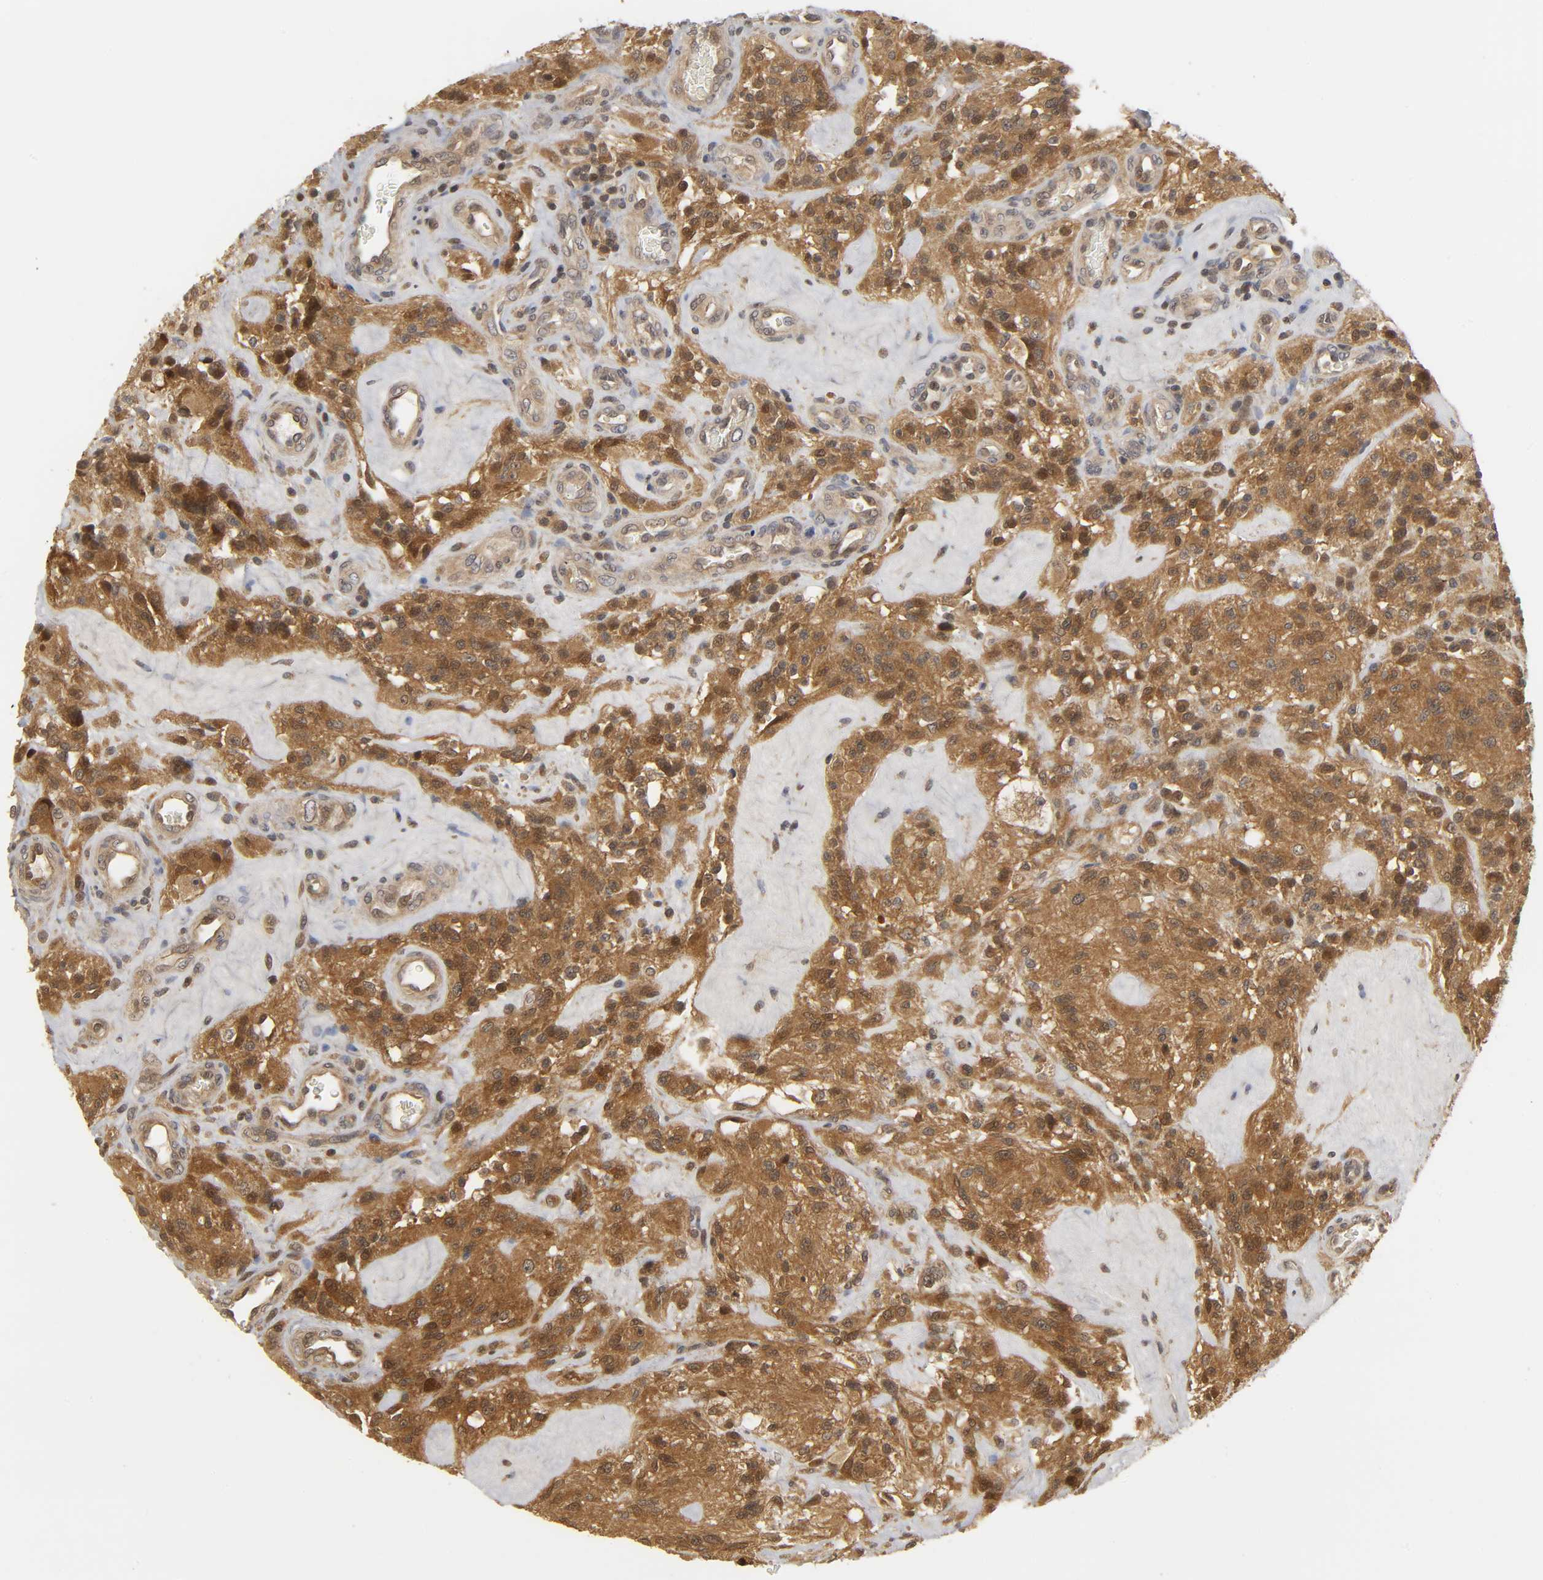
{"staining": {"intensity": "moderate", "quantity": ">75%", "location": "cytoplasmic/membranous,nuclear"}, "tissue": "glioma", "cell_type": "Tumor cells", "image_type": "cancer", "snomed": [{"axis": "morphology", "description": "Normal tissue, NOS"}, {"axis": "morphology", "description": "Glioma, malignant, High grade"}, {"axis": "topography", "description": "Cerebral cortex"}], "caption": "Immunohistochemical staining of malignant glioma (high-grade) demonstrates medium levels of moderate cytoplasmic/membranous and nuclear protein positivity in approximately >75% of tumor cells.", "gene": "PARK7", "patient": {"sex": "male", "age": 56}}